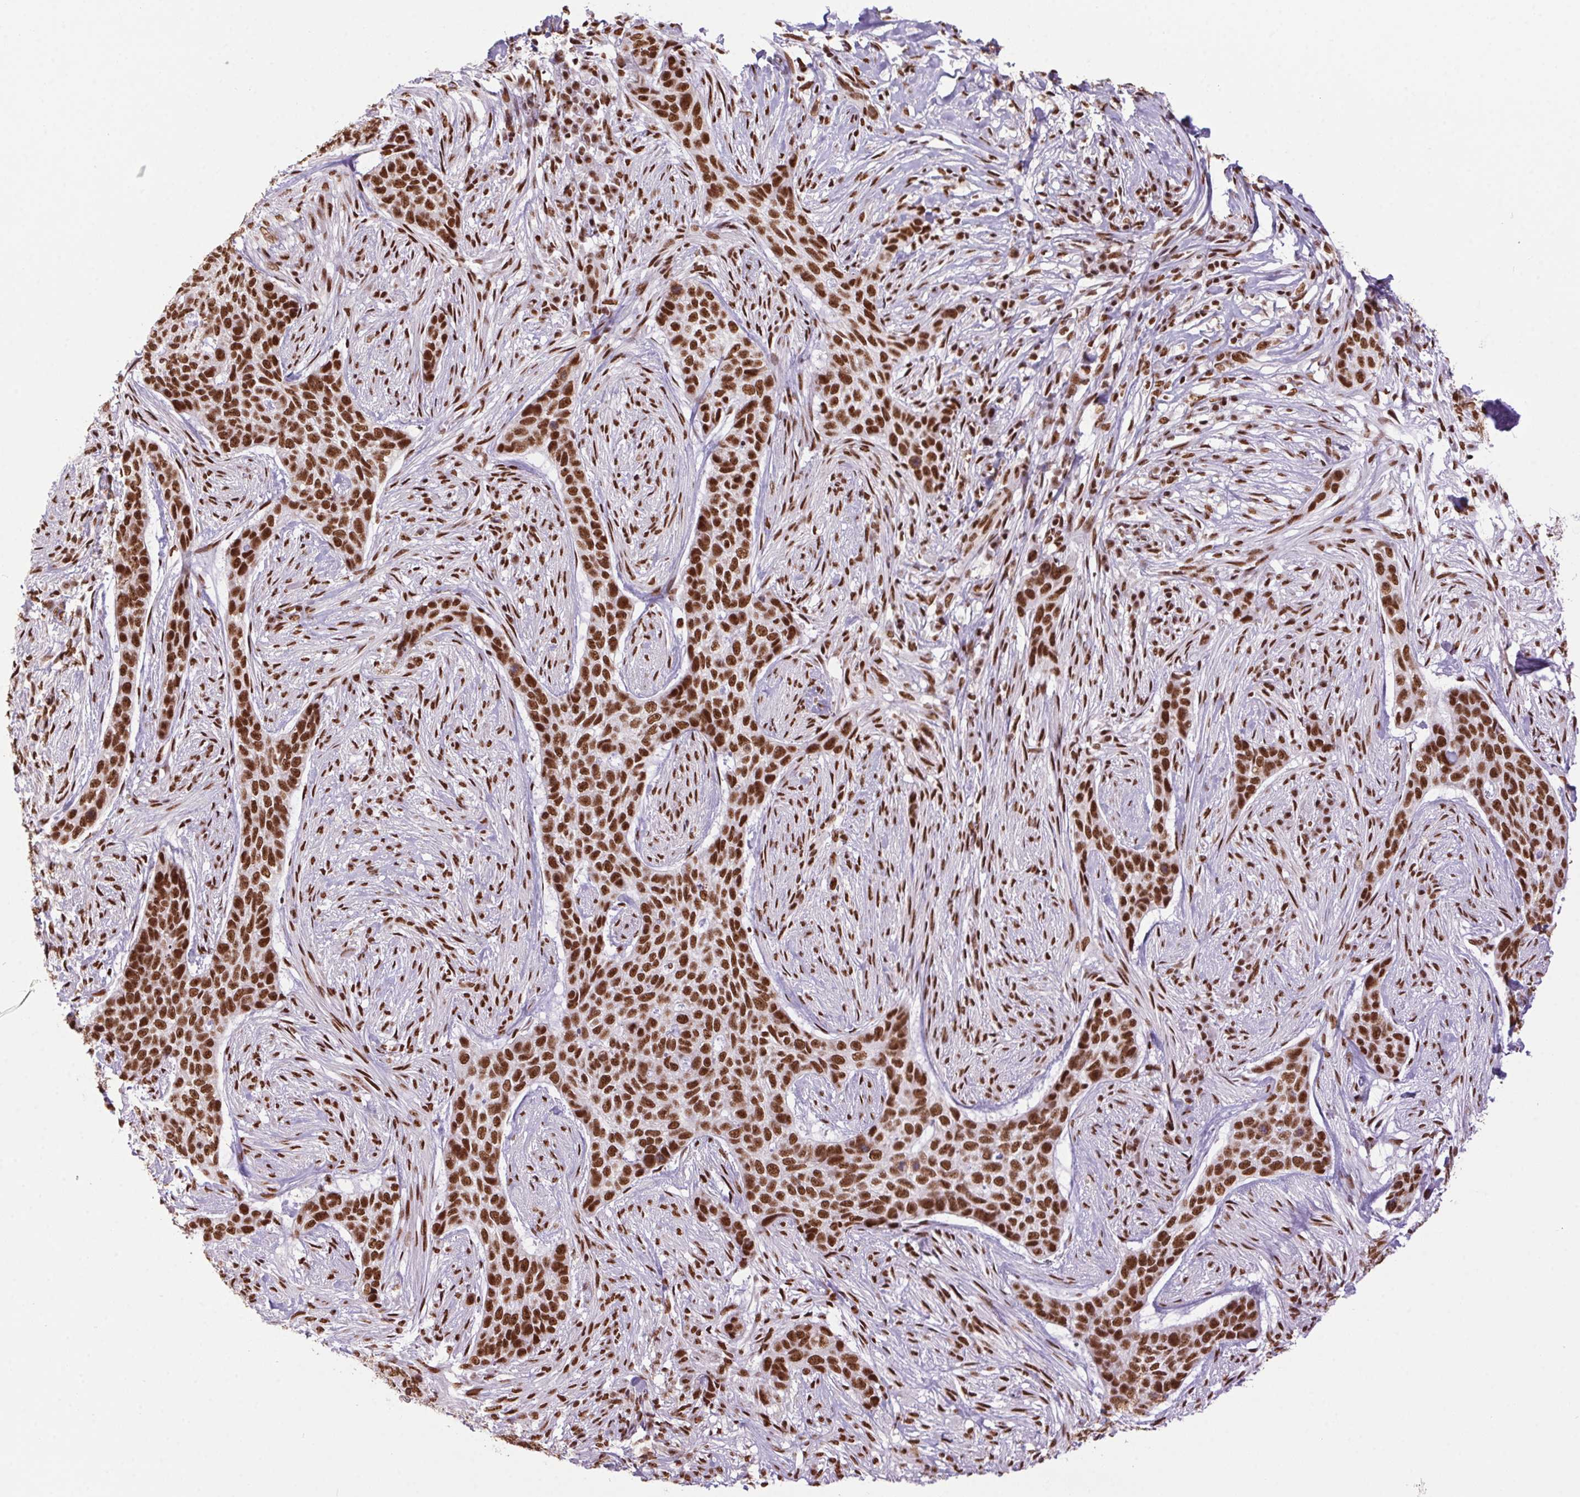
{"staining": {"intensity": "strong", "quantity": ">75%", "location": "nuclear"}, "tissue": "skin cancer", "cell_type": "Tumor cells", "image_type": "cancer", "snomed": [{"axis": "morphology", "description": "Basal cell carcinoma"}, {"axis": "topography", "description": "Skin"}], "caption": "Immunohistochemical staining of basal cell carcinoma (skin) shows high levels of strong nuclear expression in about >75% of tumor cells. Using DAB (brown) and hematoxylin (blue) stains, captured at high magnification using brightfield microscopy.", "gene": "ZNF207", "patient": {"sex": "female", "age": 69}}